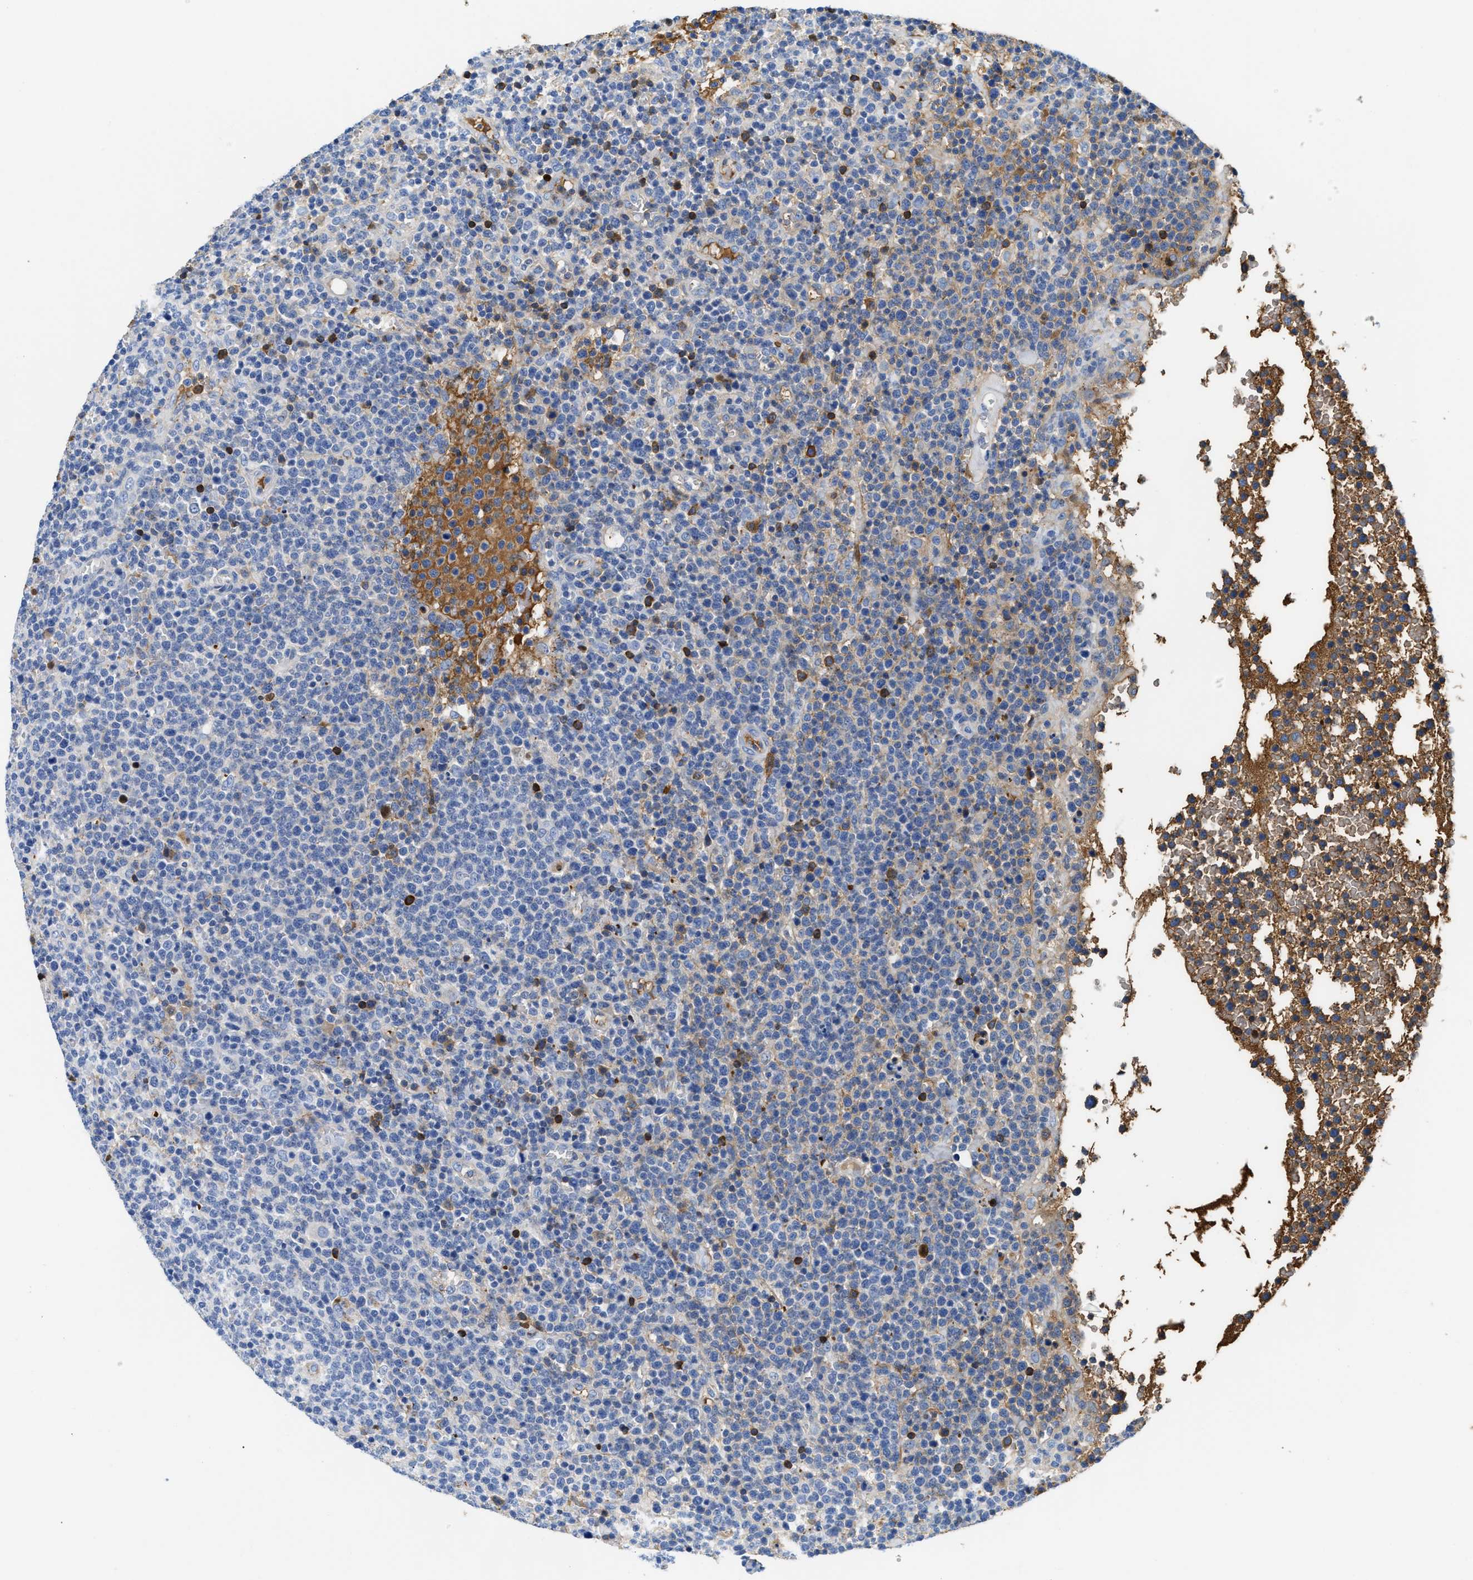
{"staining": {"intensity": "negative", "quantity": "none", "location": "none"}, "tissue": "lymphoma", "cell_type": "Tumor cells", "image_type": "cancer", "snomed": [{"axis": "morphology", "description": "Malignant lymphoma, non-Hodgkin's type, High grade"}, {"axis": "topography", "description": "Lymph node"}], "caption": "This image is of lymphoma stained with IHC to label a protein in brown with the nuclei are counter-stained blue. There is no staining in tumor cells.", "gene": "GC", "patient": {"sex": "male", "age": 61}}